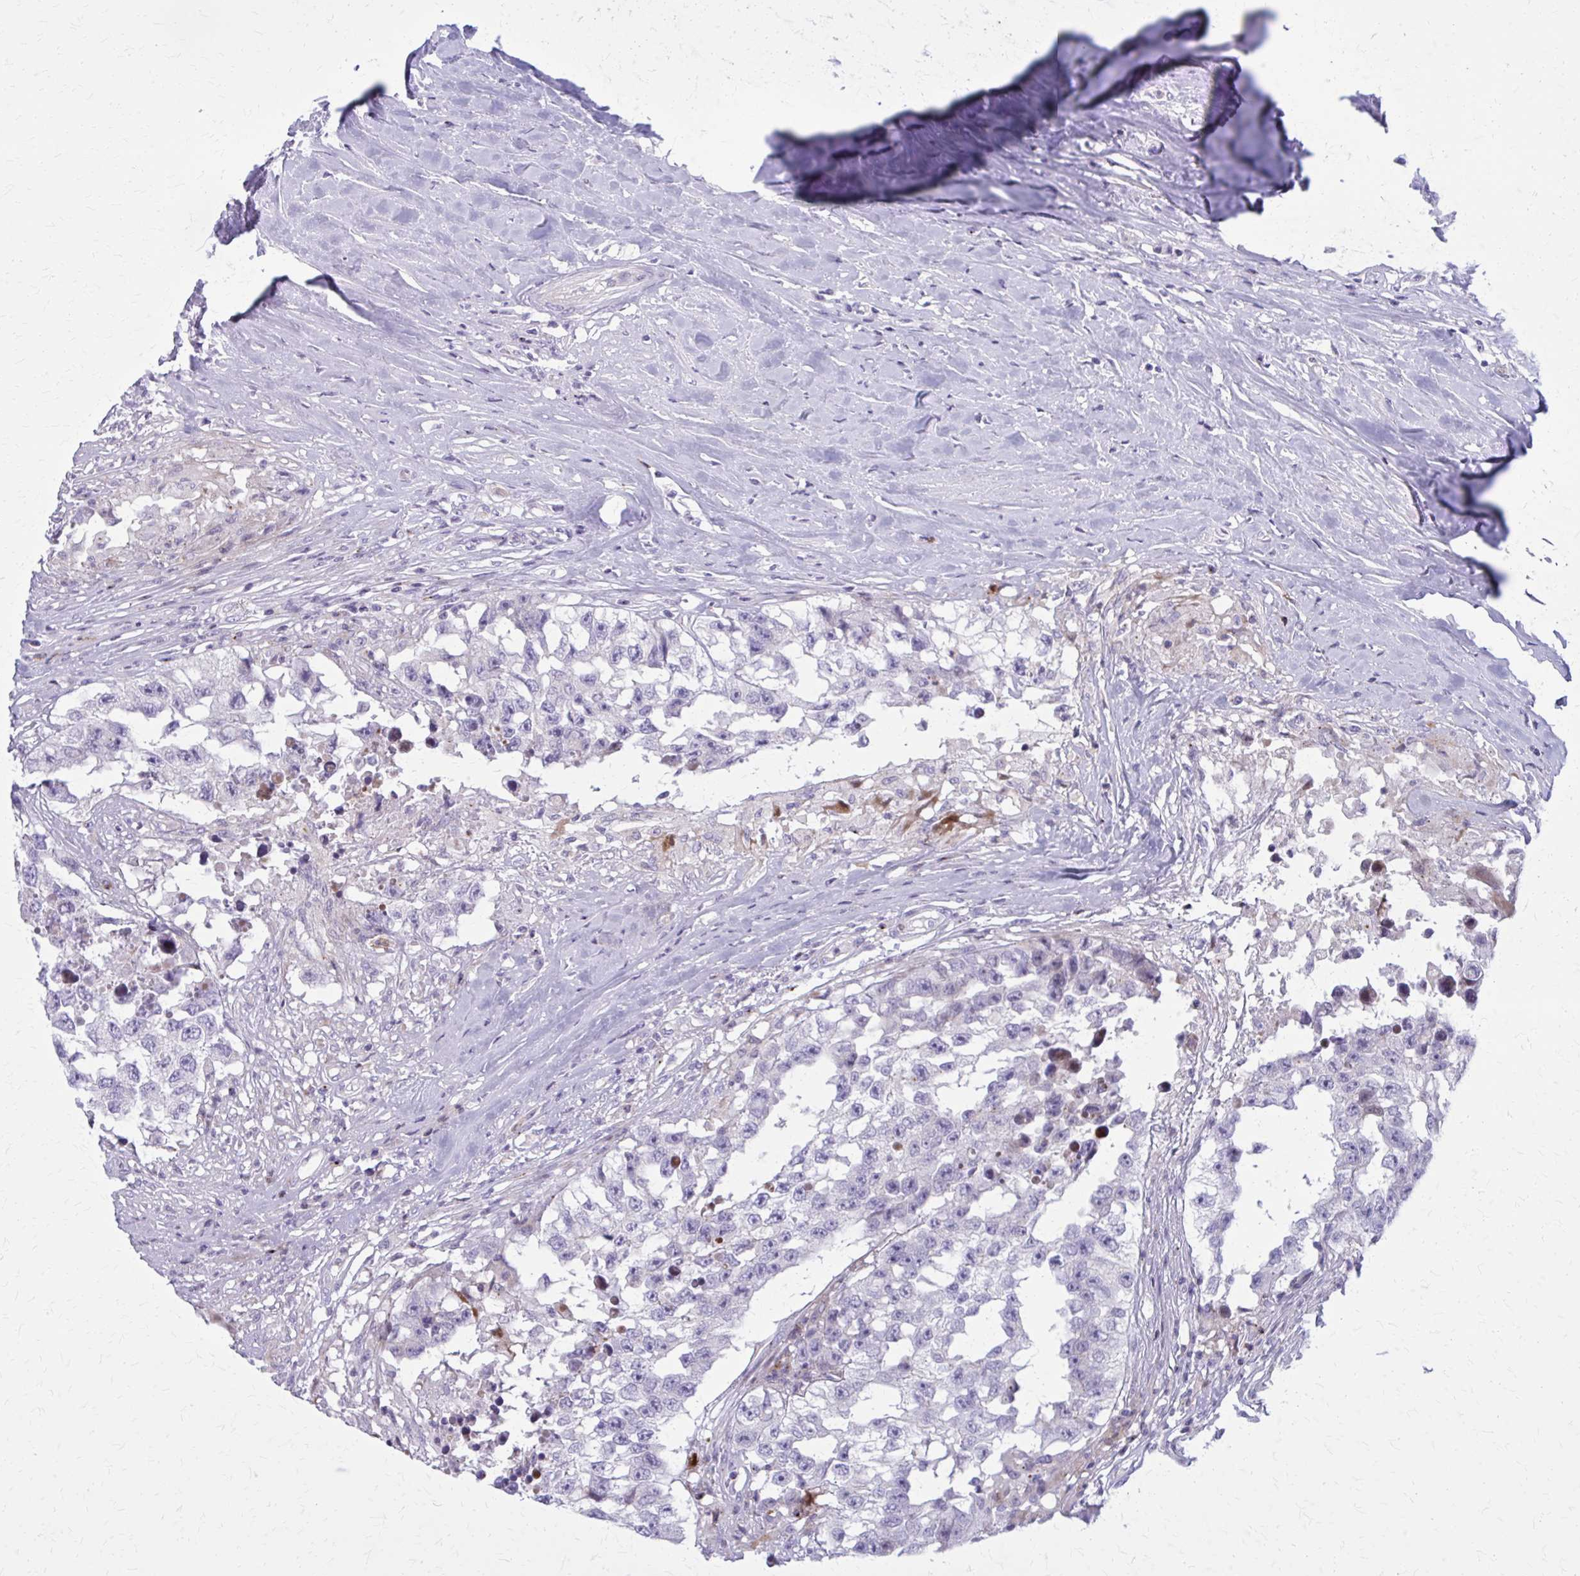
{"staining": {"intensity": "negative", "quantity": "none", "location": "none"}, "tissue": "testis cancer", "cell_type": "Tumor cells", "image_type": "cancer", "snomed": [{"axis": "morphology", "description": "Carcinoma, Embryonal, NOS"}, {"axis": "topography", "description": "Testis"}], "caption": "Testis embryonal carcinoma was stained to show a protein in brown. There is no significant expression in tumor cells.", "gene": "PEDS1", "patient": {"sex": "male", "age": 83}}